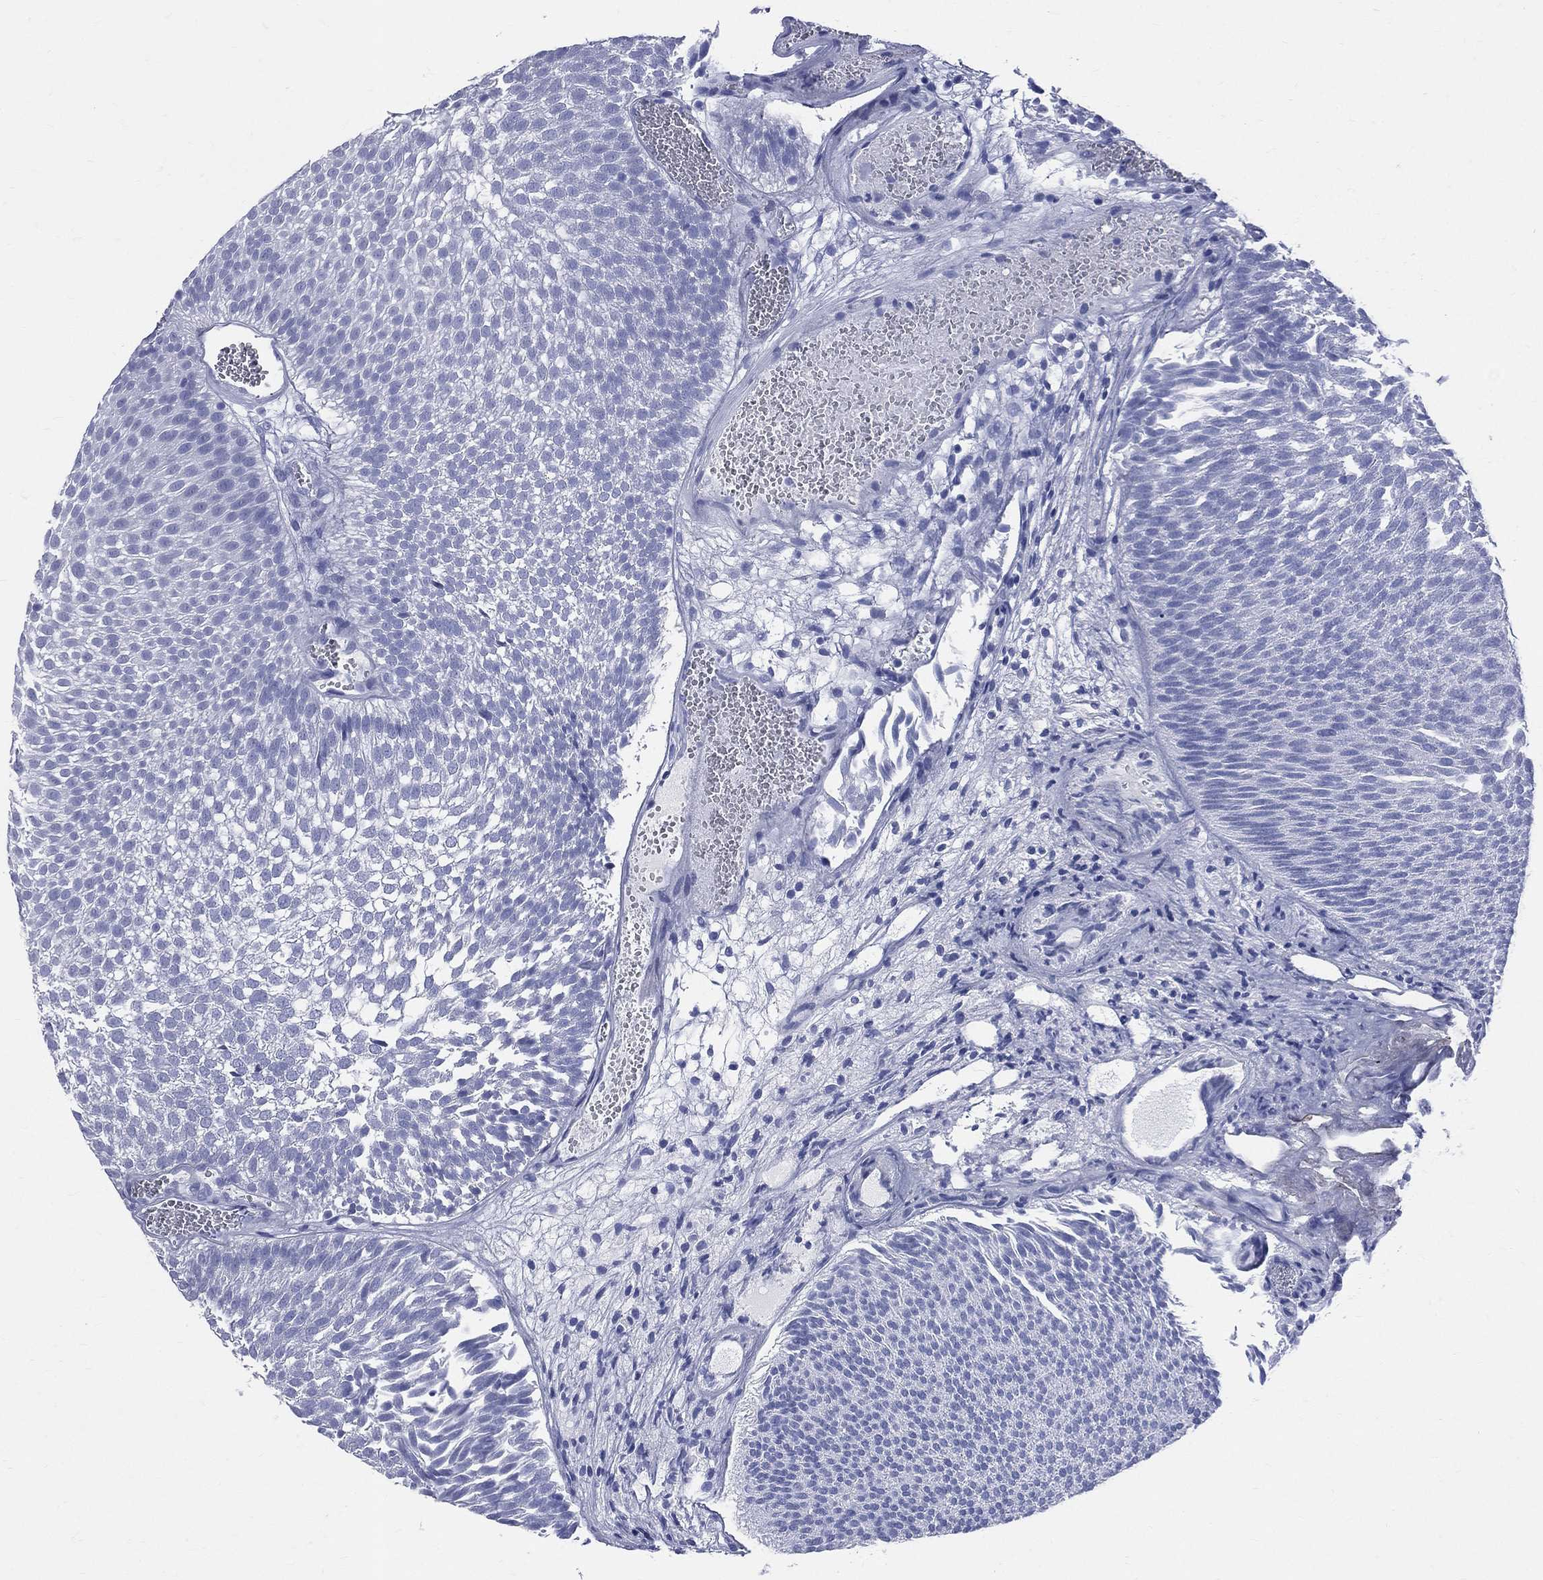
{"staining": {"intensity": "negative", "quantity": "none", "location": "none"}, "tissue": "urothelial cancer", "cell_type": "Tumor cells", "image_type": "cancer", "snomed": [{"axis": "morphology", "description": "Urothelial carcinoma, Low grade"}, {"axis": "topography", "description": "Urinary bladder"}], "caption": "The photomicrograph reveals no staining of tumor cells in urothelial cancer.", "gene": "SYP", "patient": {"sex": "male", "age": 52}}